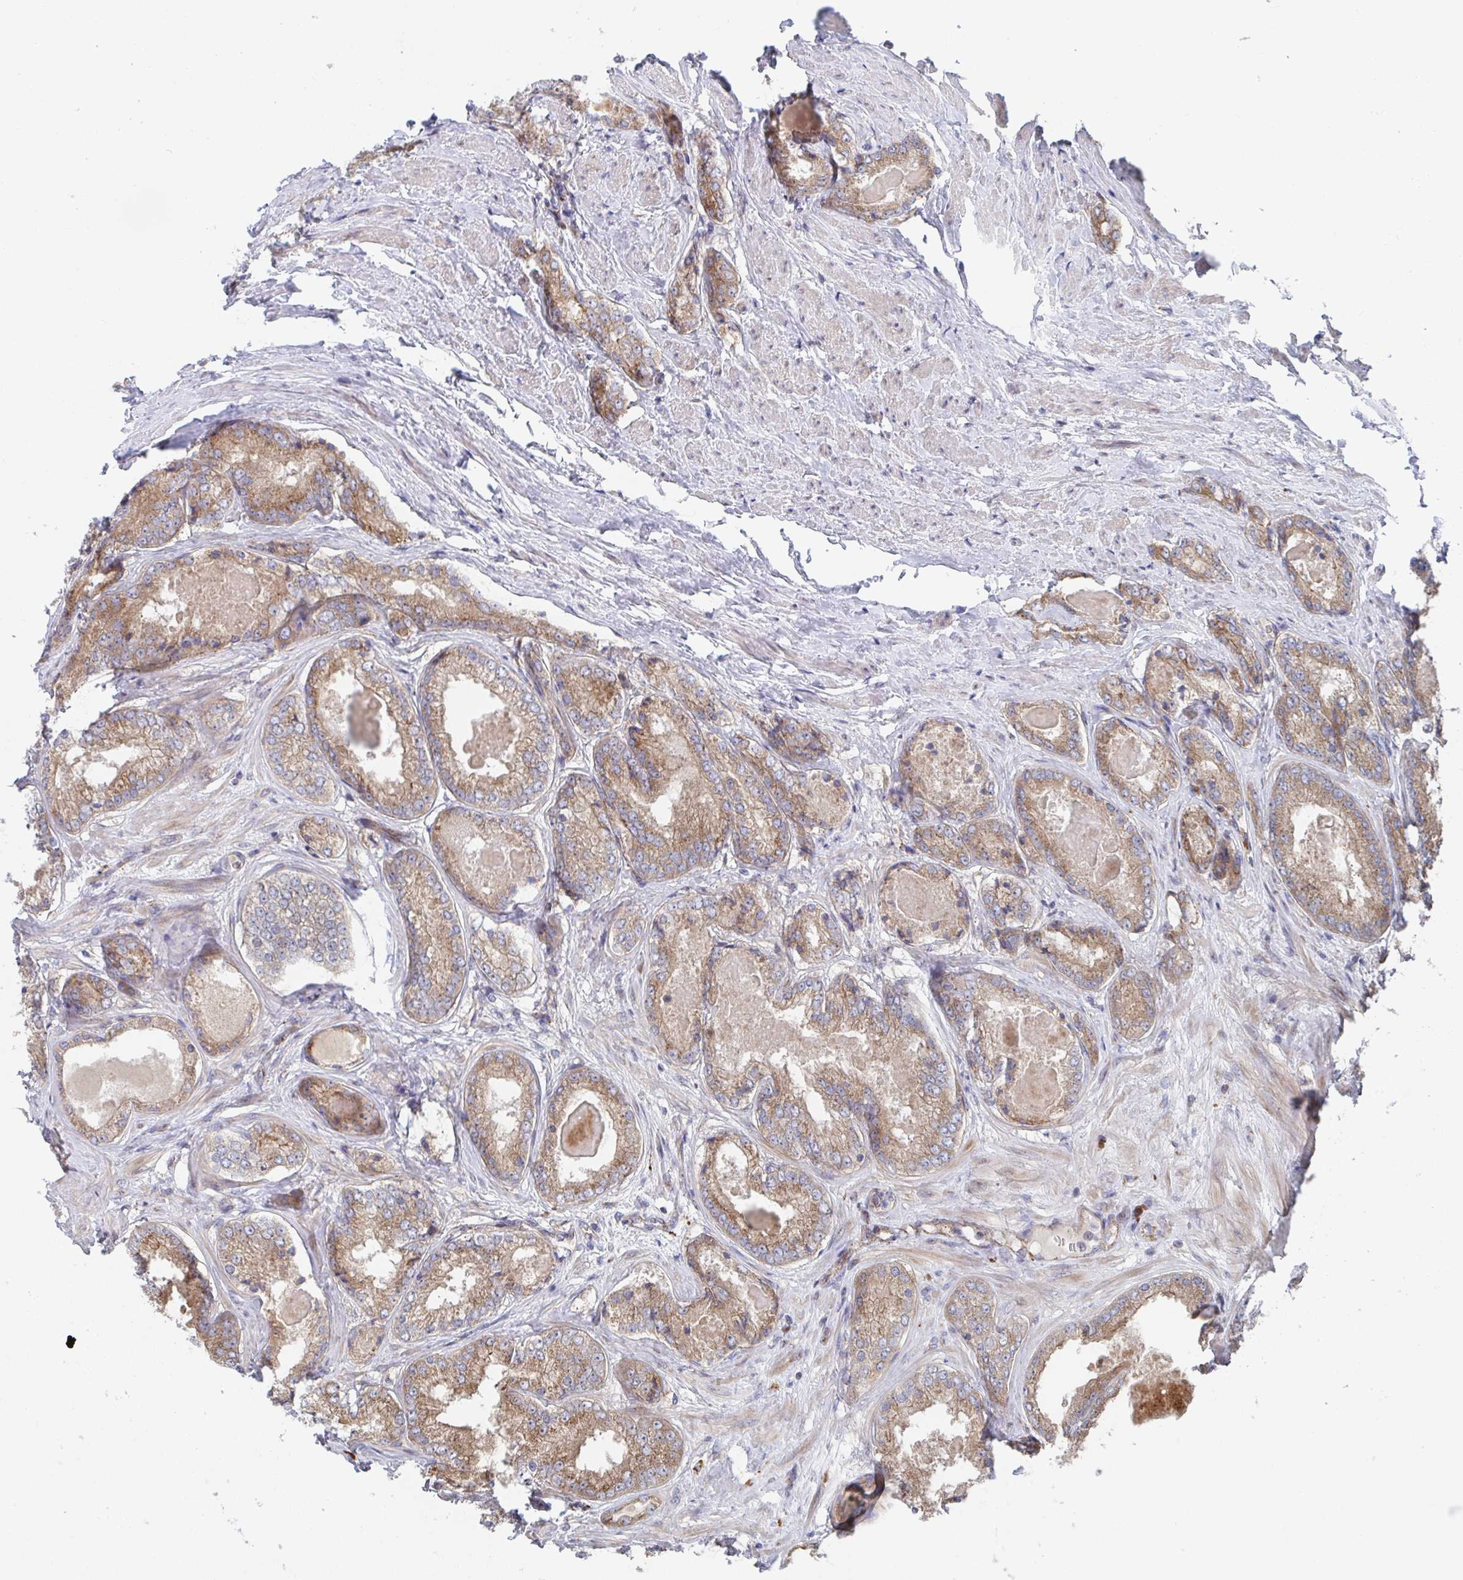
{"staining": {"intensity": "moderate", "quantity": ">75%", "location": "cytoplasmic/membranous"}, "tissue": "prostate cancer", "cell_type": "Tumor cells", "image_type": "cancer", "snomed": [{"axis": "morphology", "description": "Adenocarcinoma, NOS"}, {"axis": "morphology", "description": "Adenocarcinoma, Low grade"}, {"axis": "topography", "description": "Prostate"}], "caption": "This micrograph exhibits adenocarcinoma (prostate) stained with IHC to label a protein in brown. The cytoplasmic/membranous of tumor cells show moderate positivity for the protein. Nuclei are counter-stained blue.", "gene": "FJX1", "patient": {"sex": "male", "age": 68}}